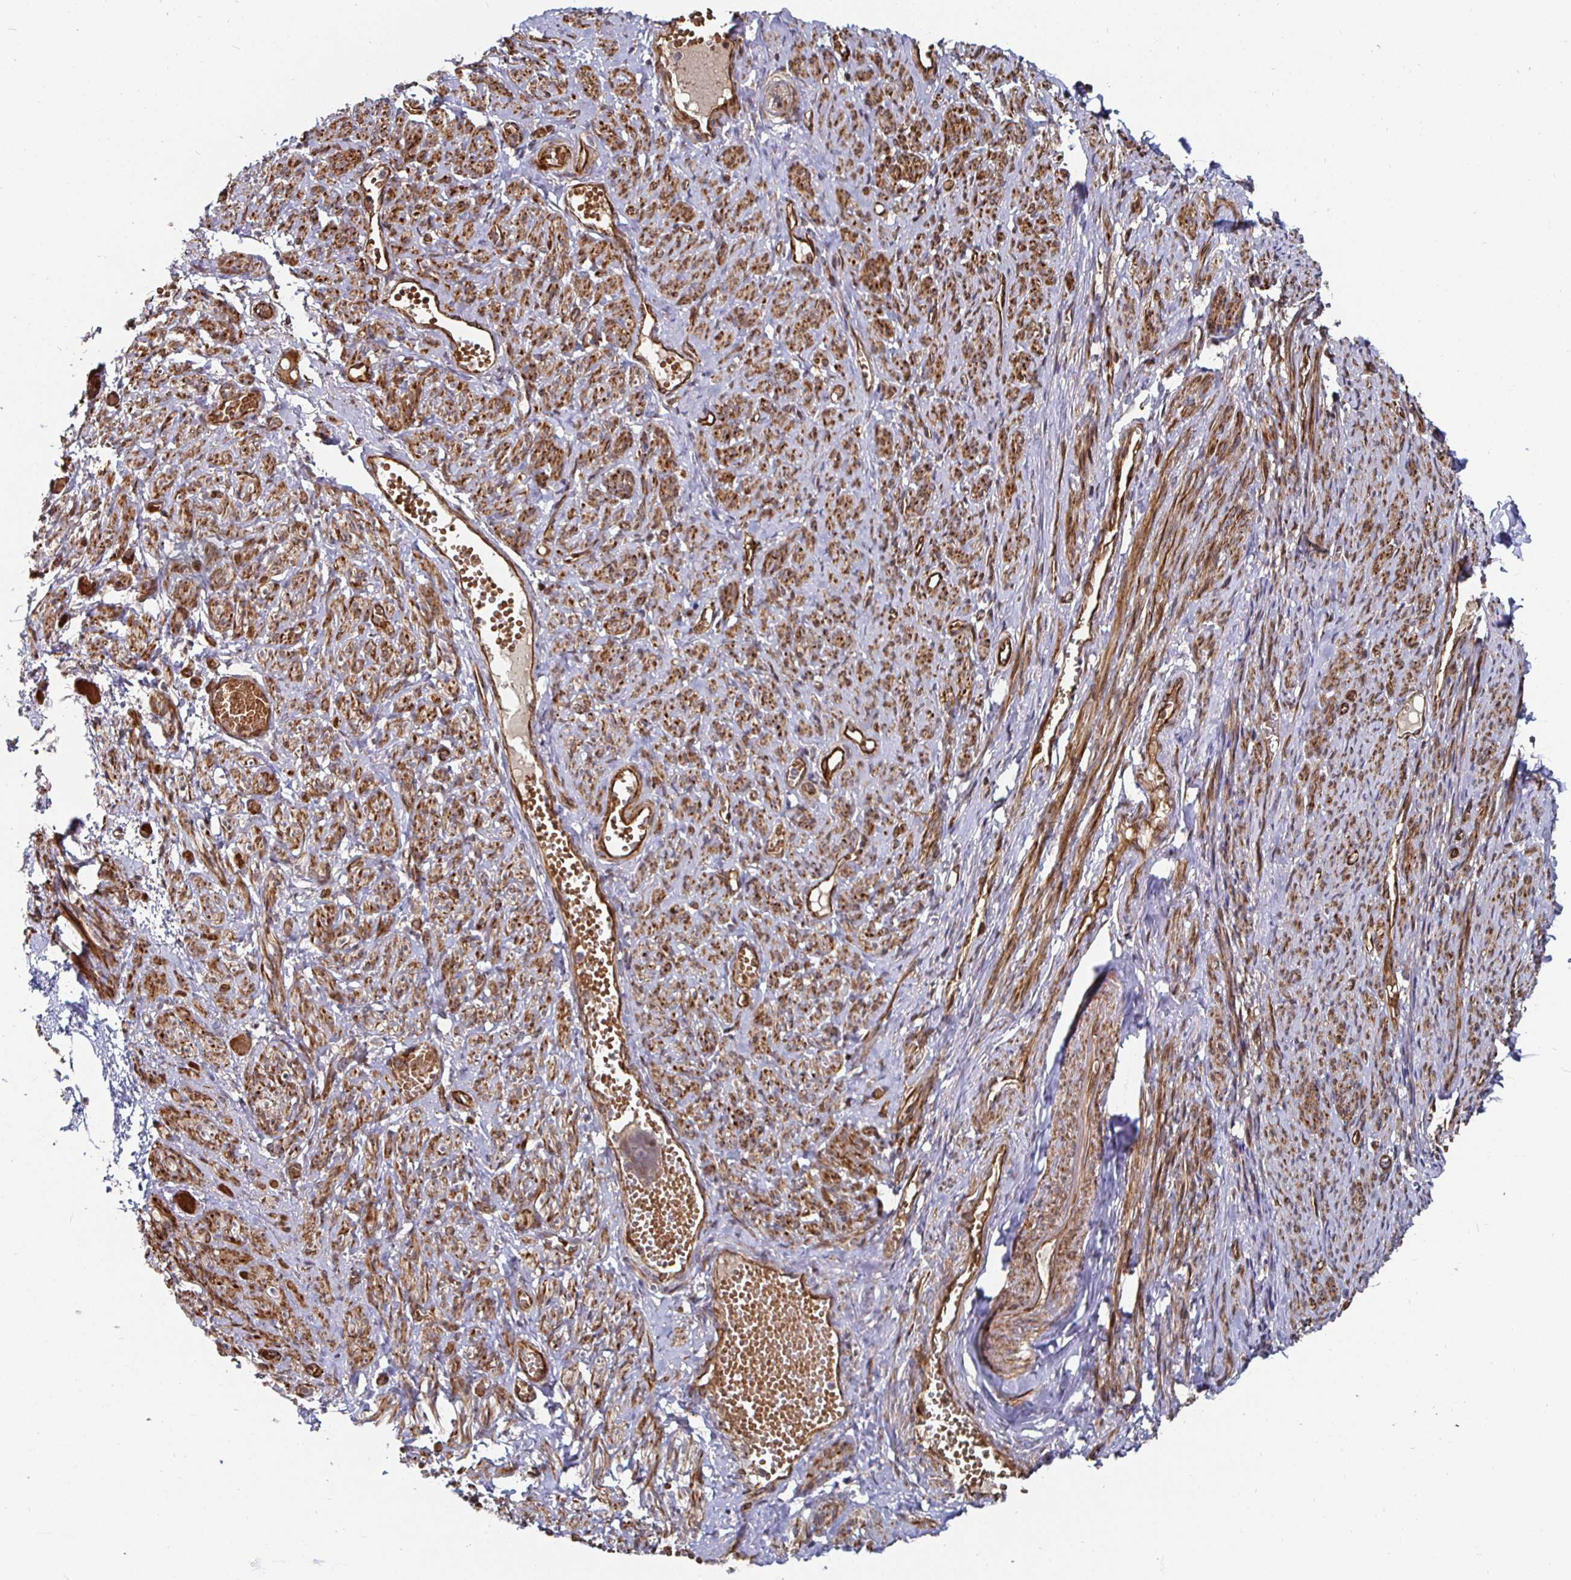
{"staining": {"intensity": "moderate", "quantity": ">75%", "location": "cytoplasmic/membranous"}, "tissue": "smooth muscle", "cell_type": "Smooth muscle cells", "image_type": "normal", "snomed": [{"axis": "morphology", "description": "Normal tissue, NOS"}, {"axis": "topography", "description": "Smooth muscle"}], "caption": "Protein staining demonstrates moderate cytoplasmic/membranous positivity in approximately >75% of smooth muscle cells in normal smooth muscle.", "gene": "TBKBP1", "patient": {"sex": "female", "age": 65}}